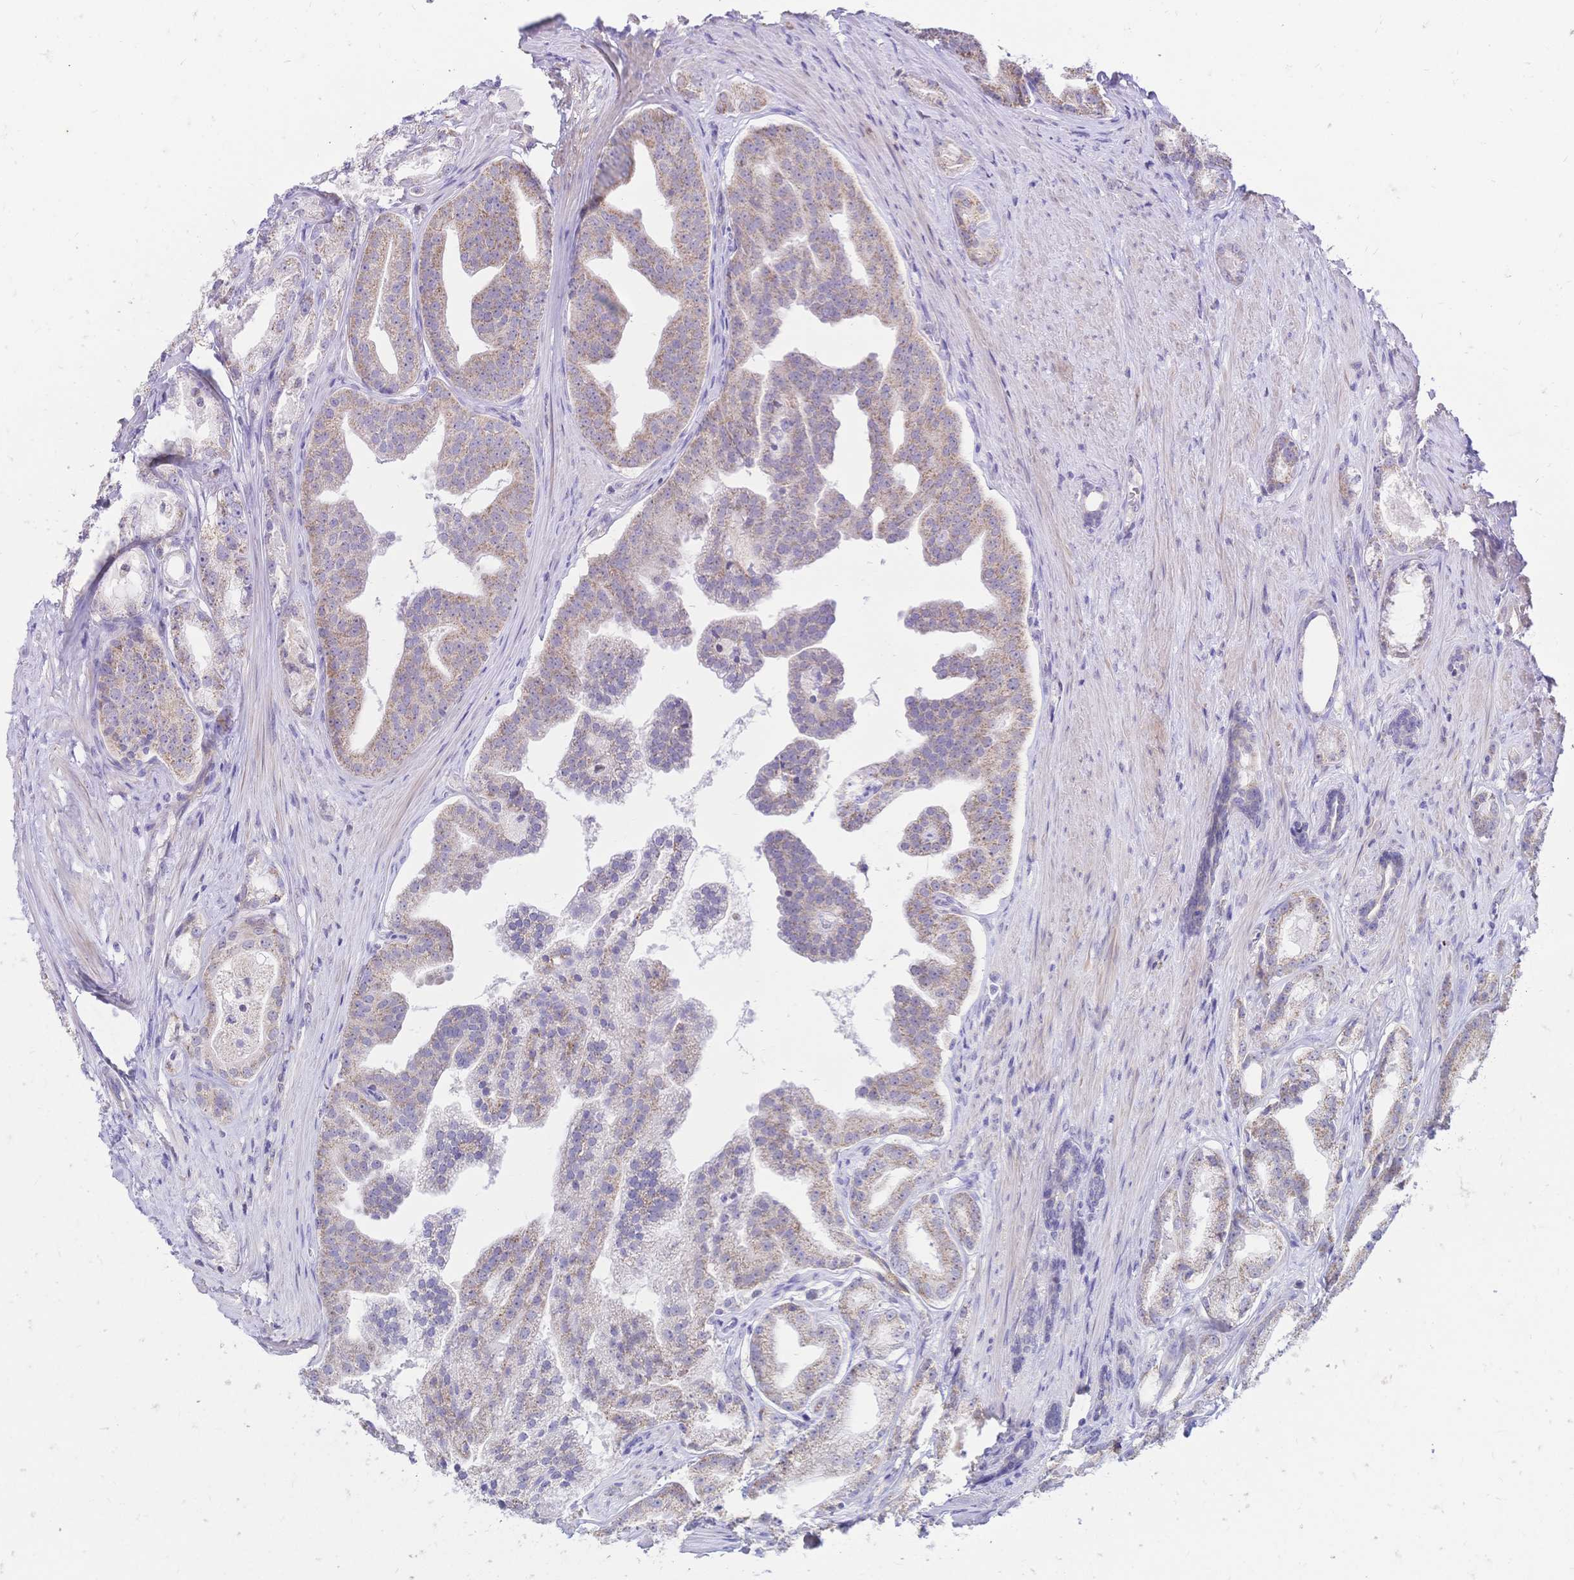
{"staining": {"intensity": "moderate", "quantity": "25%-75%", "location": "cytoplasmic/membranous"}, "tissue": "prostate cancer", "cell_type": "Tumor cells", "image_type": "cancer", "snomed": [{"axis": "morphology", "description": "Adenocarcinoma, Low grade"}, {"axis": "topography", "description": "Prostate"}], "caption": "Immunohistochemistry (IHC) micrograph of human prostate cancer (adenocarcinoma (low-grade)) stained for a protein (brown), which demonstrates medium levels of moderate cytoplasmic/membranous positivity in about 25%-75% of tumor cells.", "gene": "CLEC18B", "patient": {"sex": "male", "age": 65}}